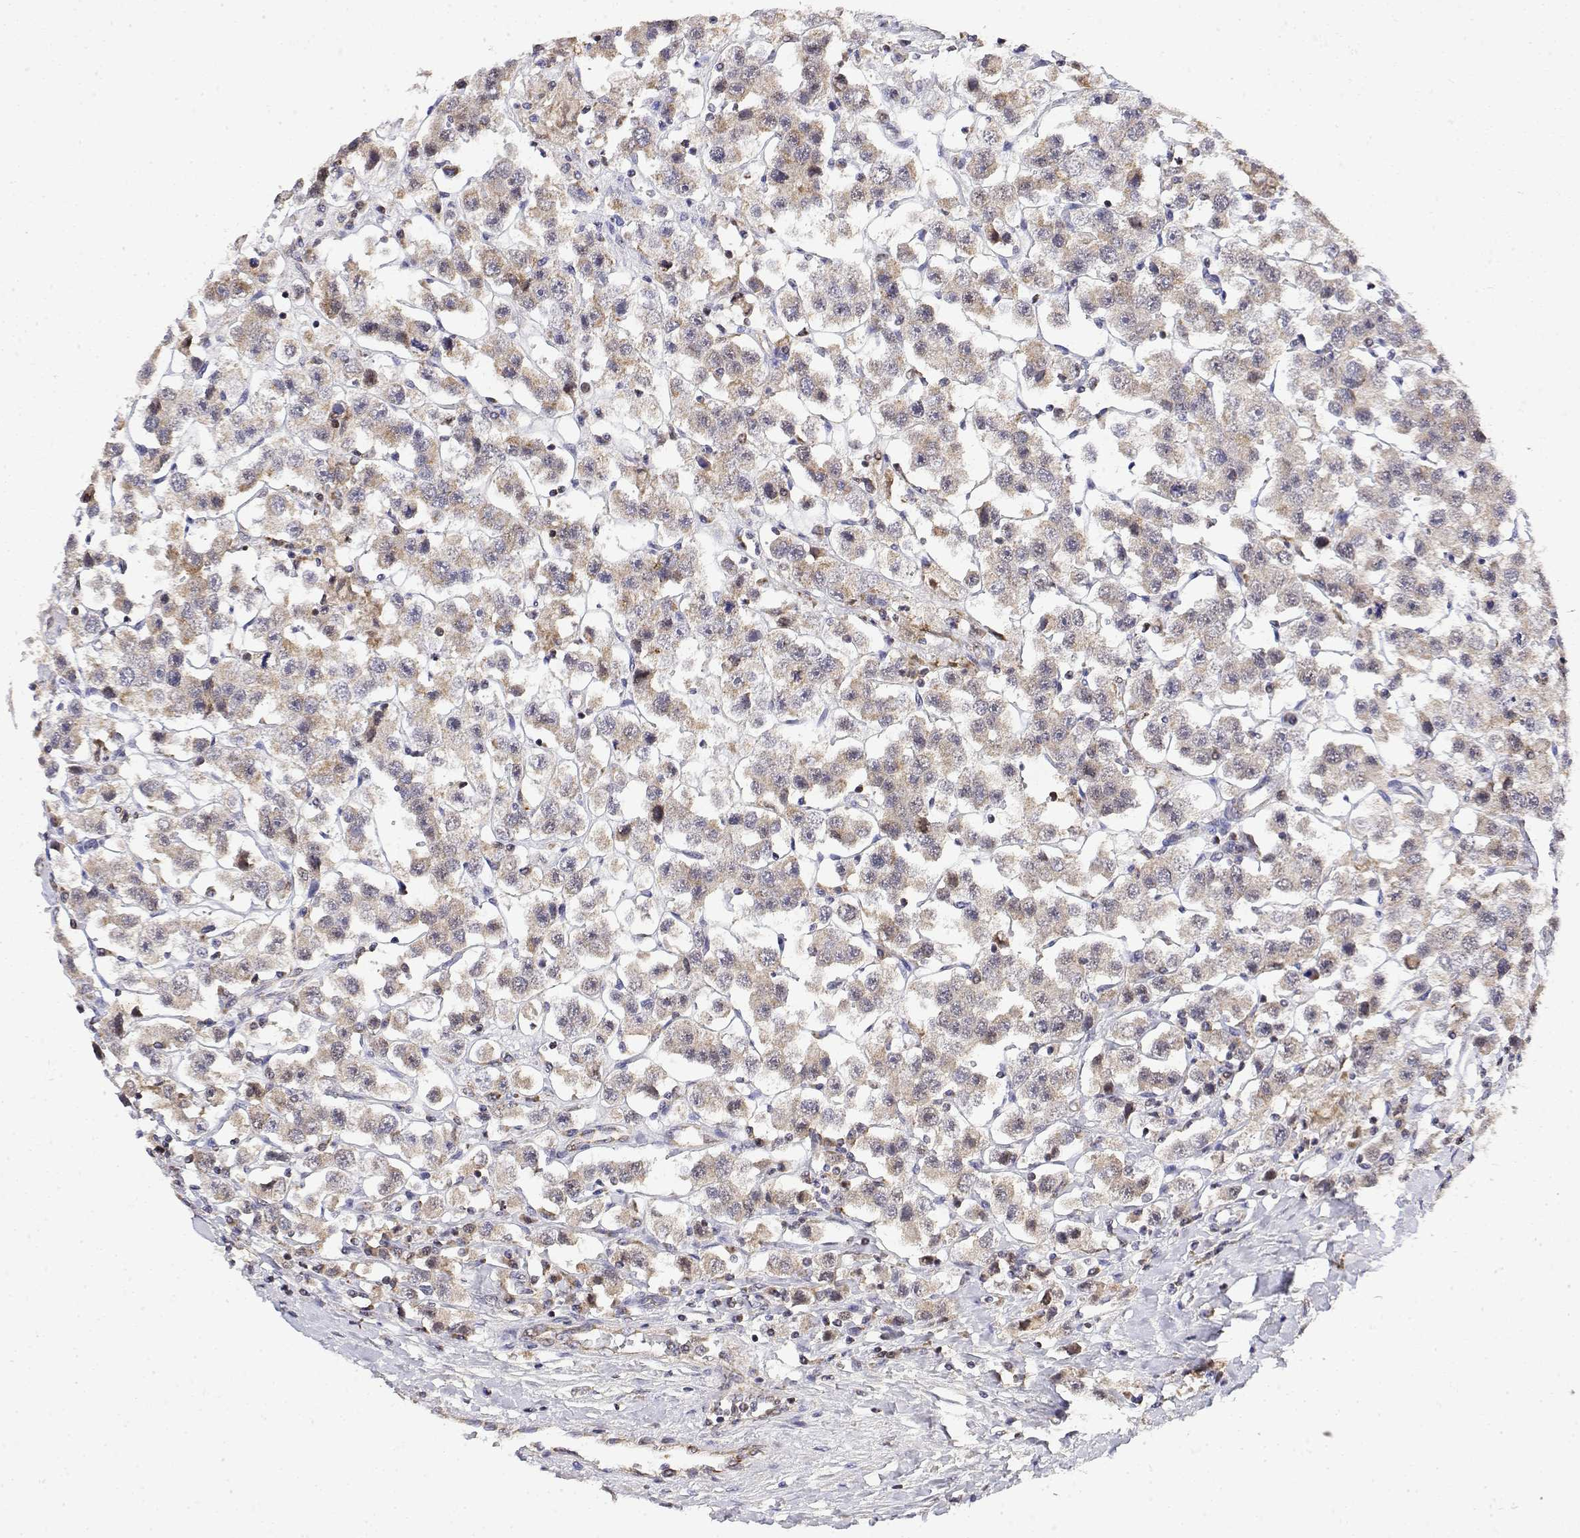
{"staining": {"intensity": "weak", "quantity": ">75%", "location": "cytoplasmic/membranous"}, "tissue": "testis cancer", "cell_type": "Tumor cells", "image_type": "cancer", "snomed": [{"axis": "morphology", "description": "Seminoma, NOS"}, {"axis": "topography", "description": "Testis"}], "caption": "Protein staining of testis cancer (seminoma) tissue demonstrates weak cytoplasmic/membranous positivity in about >75% of tumor cells. Nuclei are stained in blue.", "gene": "GADD45GIP1", "patient": {"sex": "male", "age": 45}}